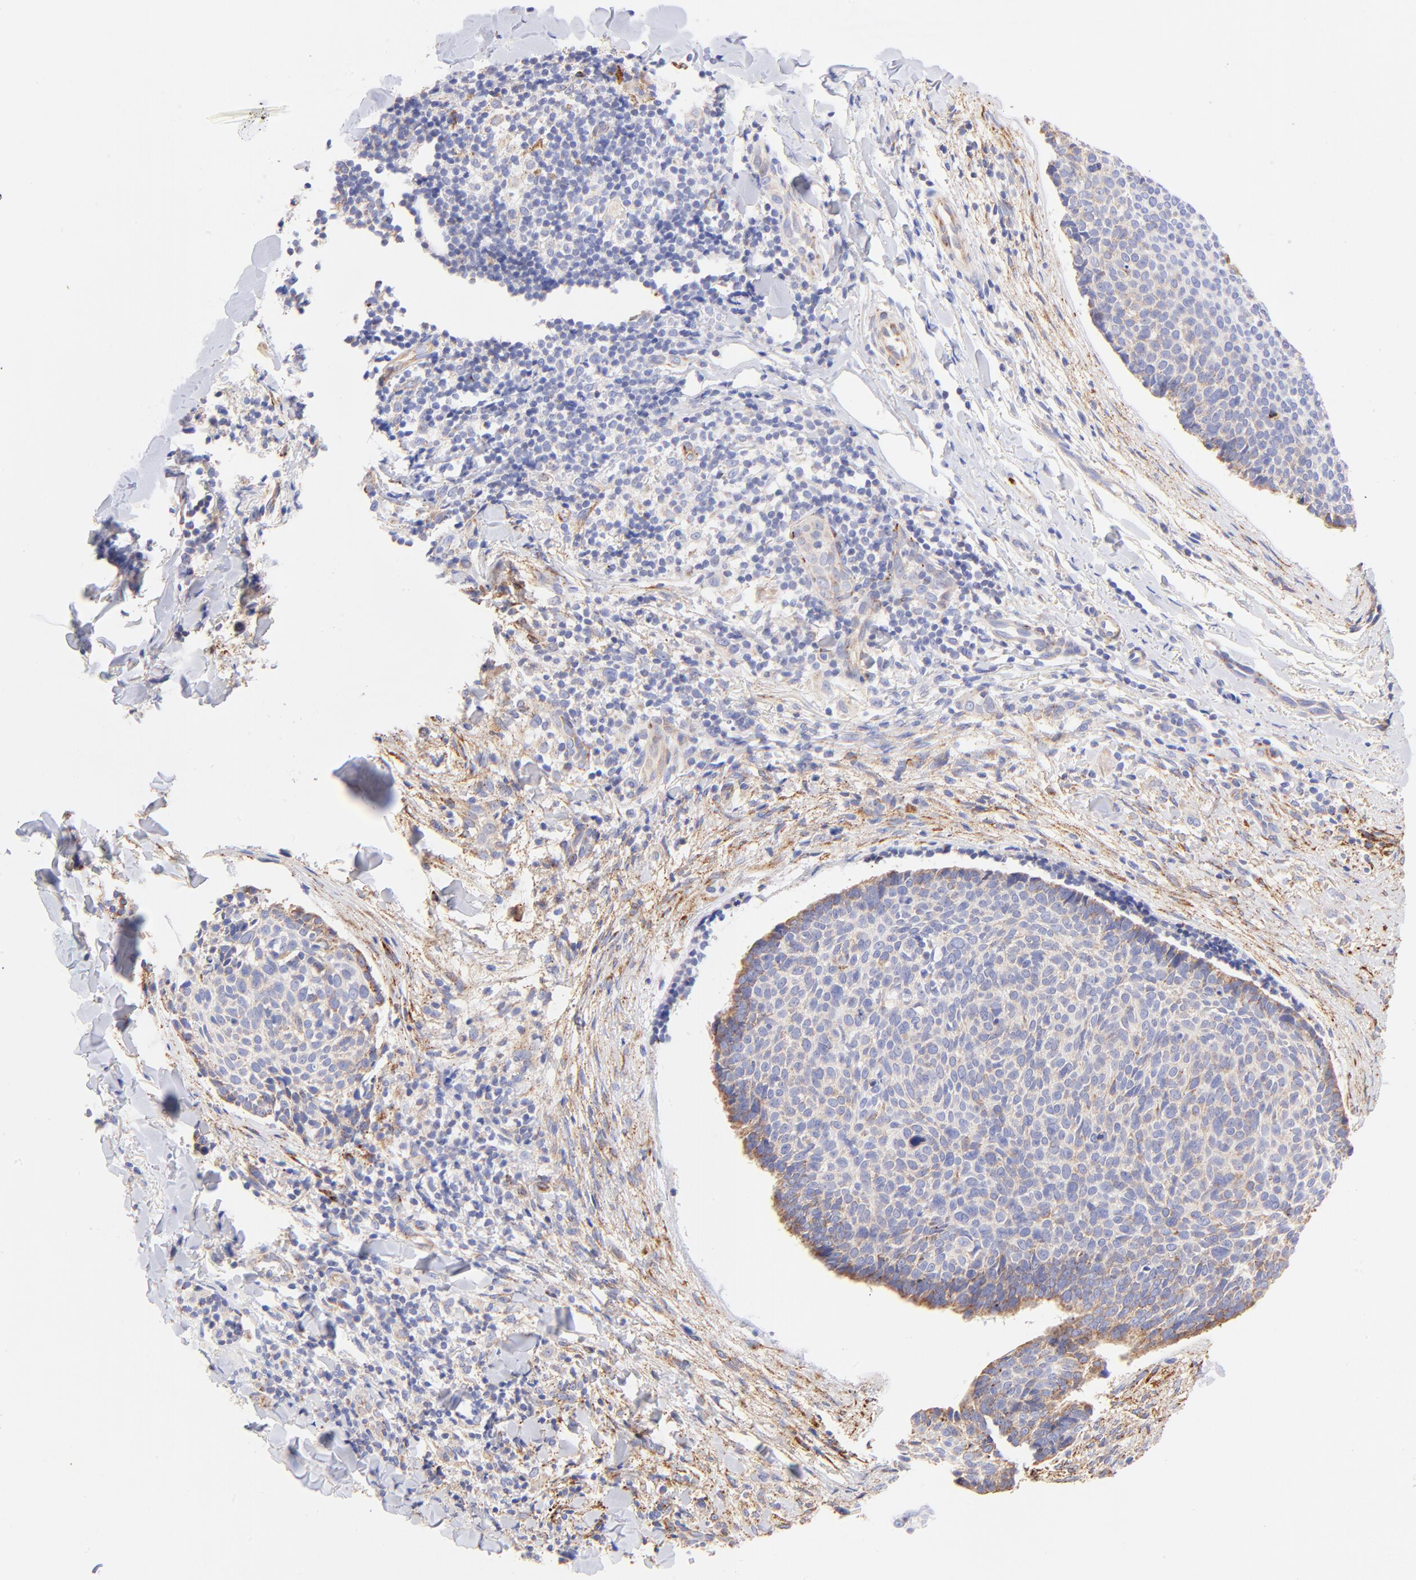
{"staining": {"intensity": "moderate", "quantity": ">75%", "location": "cytoplasmic/membranous"}, "tissue": "skin cancer", "cell_type": "Tumor cells", "image_type": "cancer", "snomed": [{"axis": "morphology", "description": "Normal tissue, NOS"}, {"axis": "morphology", "description": "Basal cell carcinoma"}, {"axis": "topography", "description": "Skin"}], "caption": "Skin cancer was stained to show a protein in brown. There is medium levels of moderate cytoplasmic/membranous expression in about >75% of tumor cells.", "gene": "SPARC", "patient": {"sex": "female", "age": 57}}